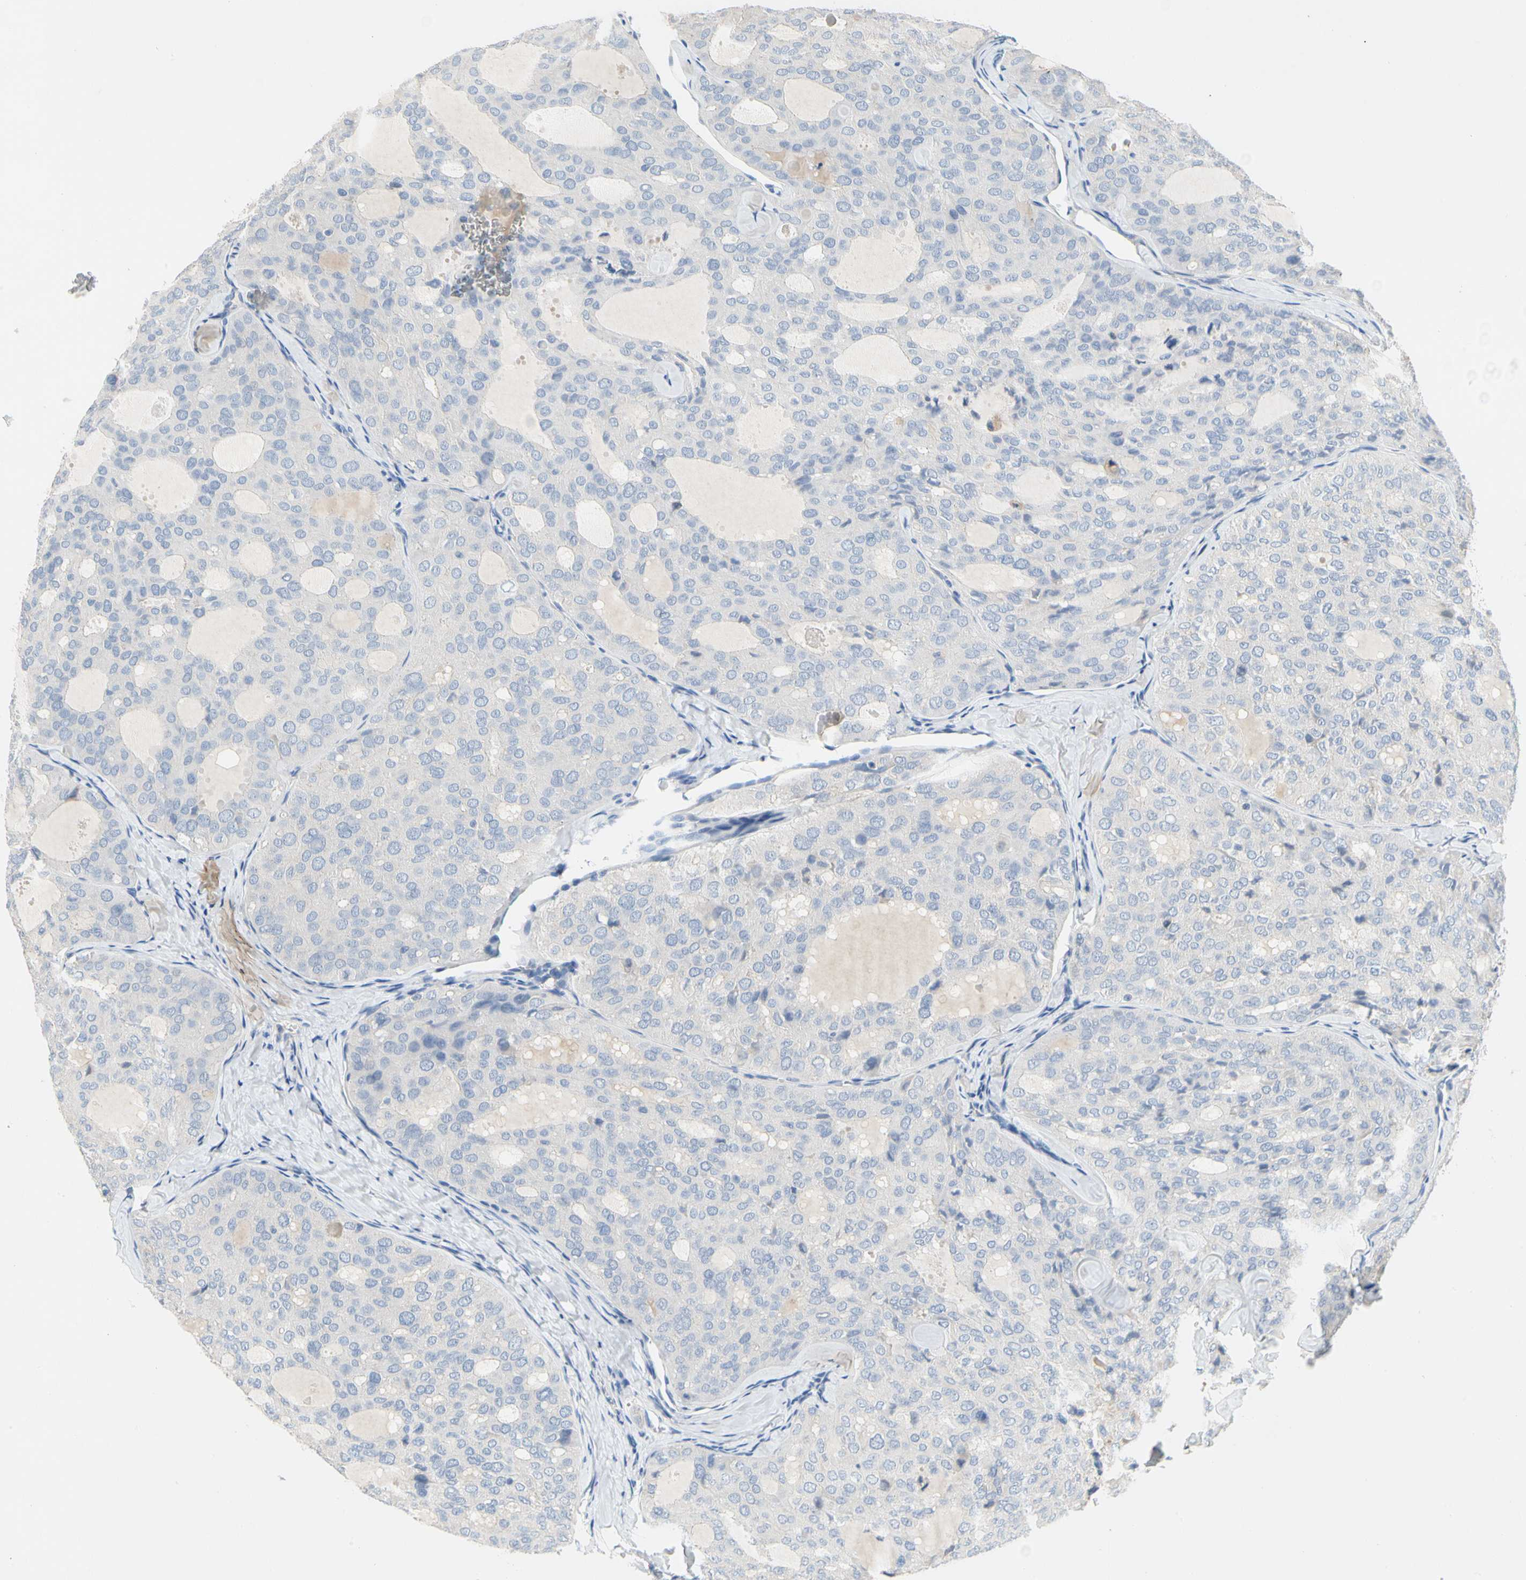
{"staining": {"intensity": "negative", "quantity": "none", "location": "none"}, "tissue": "thyroid cancer", "cell_type": "Tumor cells", "image_type": "cancer", "snomed": [{"axis": "morphology", "description": "Follicular adenoma carcinoma, NOS"}, {"axis": "topography", "description": "Thyroid gland"}], "caption": "DAB (3,3'-diaminobenzidine) immunohistochemical staining of follicular adenoma carcinoma (thyroid) demonstrates no significant staining in tumor cells.", "gene": "CCM2L", "patient": {"sex": "male", "age": 75}}